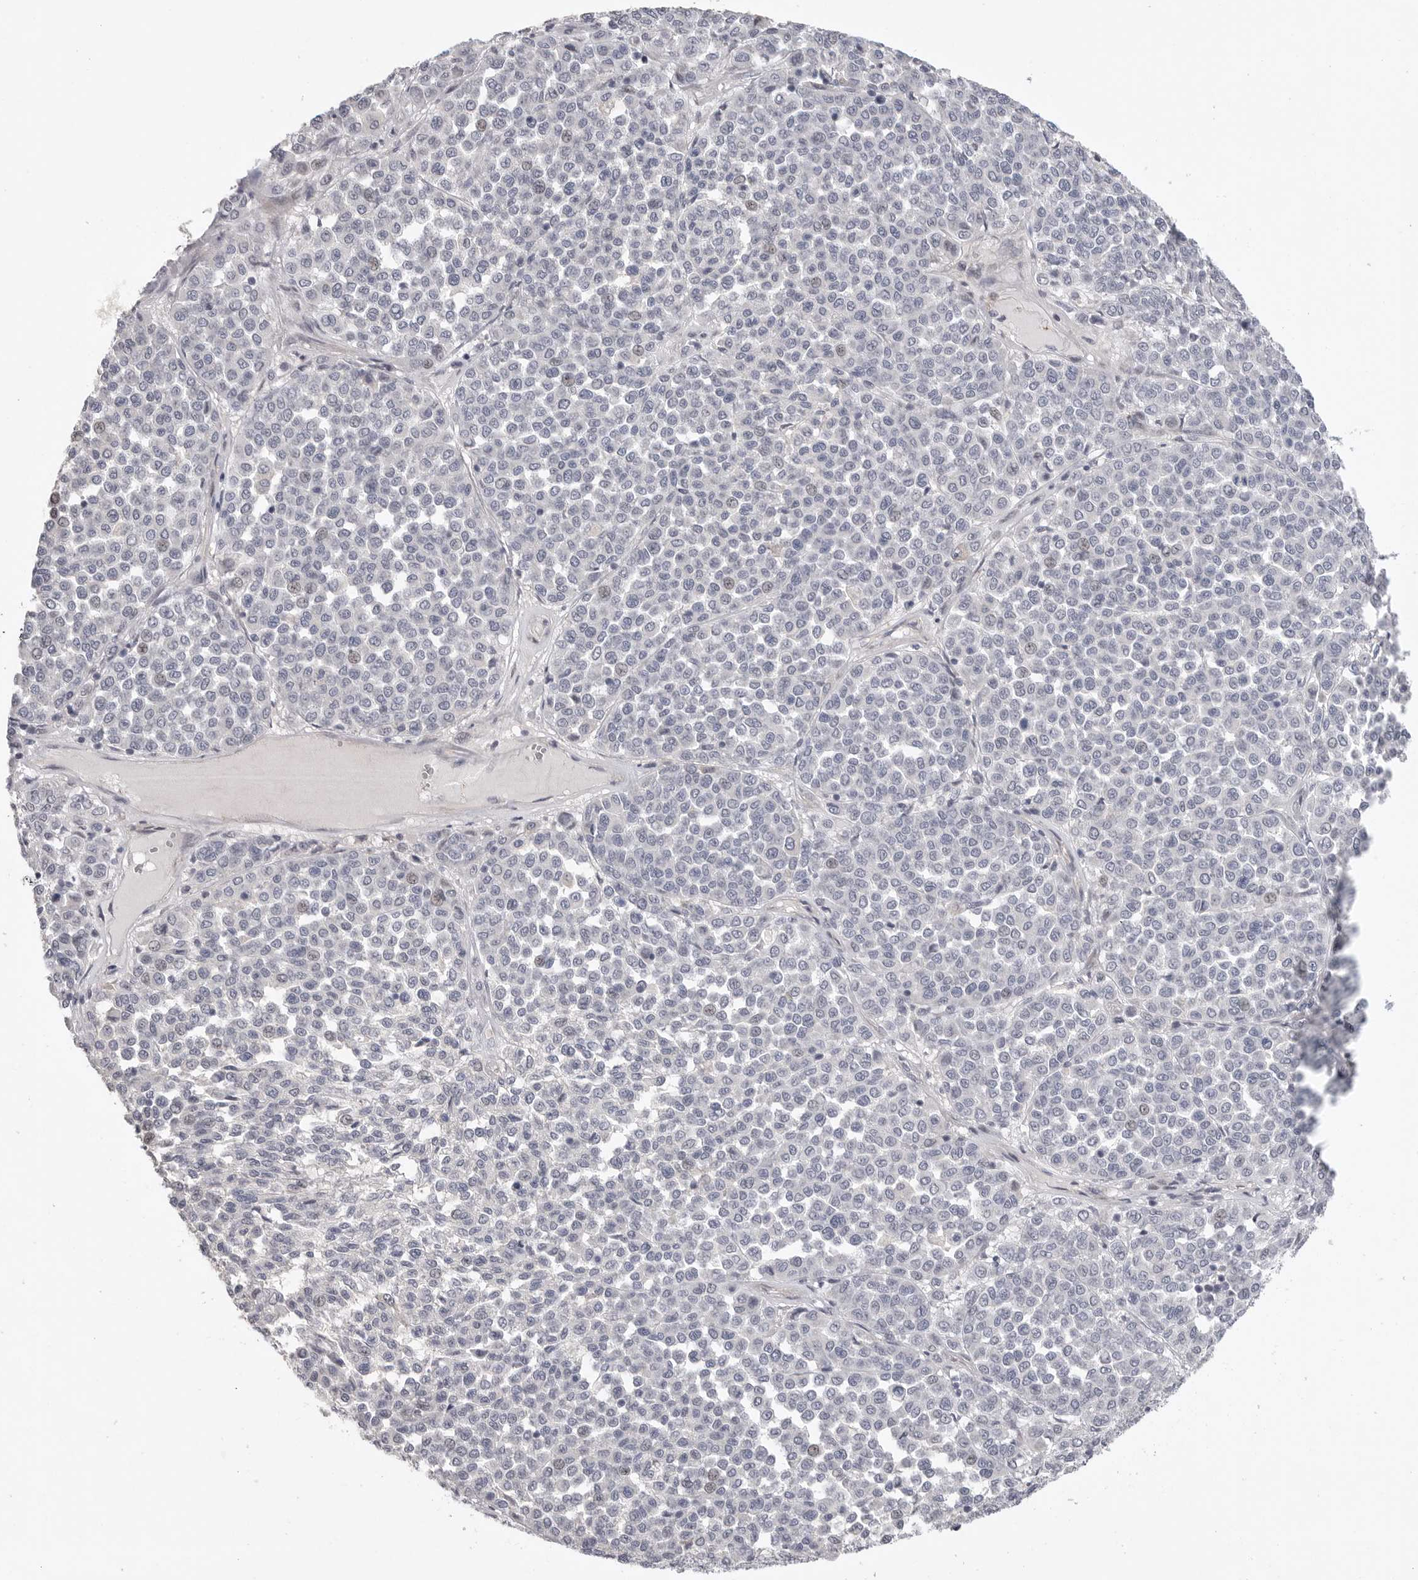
{"staining": {"intensity": "negative", "quantity": "none", "location": "none"}, "tissue": "melanoma", "cell_type": "Tumor cells", "image_type": "cancer", "snomed": [{"axis": "morphology", "description": "Malignant melanoma, Metastatic site"}, {"axis": "topography", "description": "Pancreas"}], "caption": "The image exhibits no staining of tumor cells in malignant melanoma (metastatic site).", "gene": "FBXO43", "patient": {"sex": "female", "age": 30}}